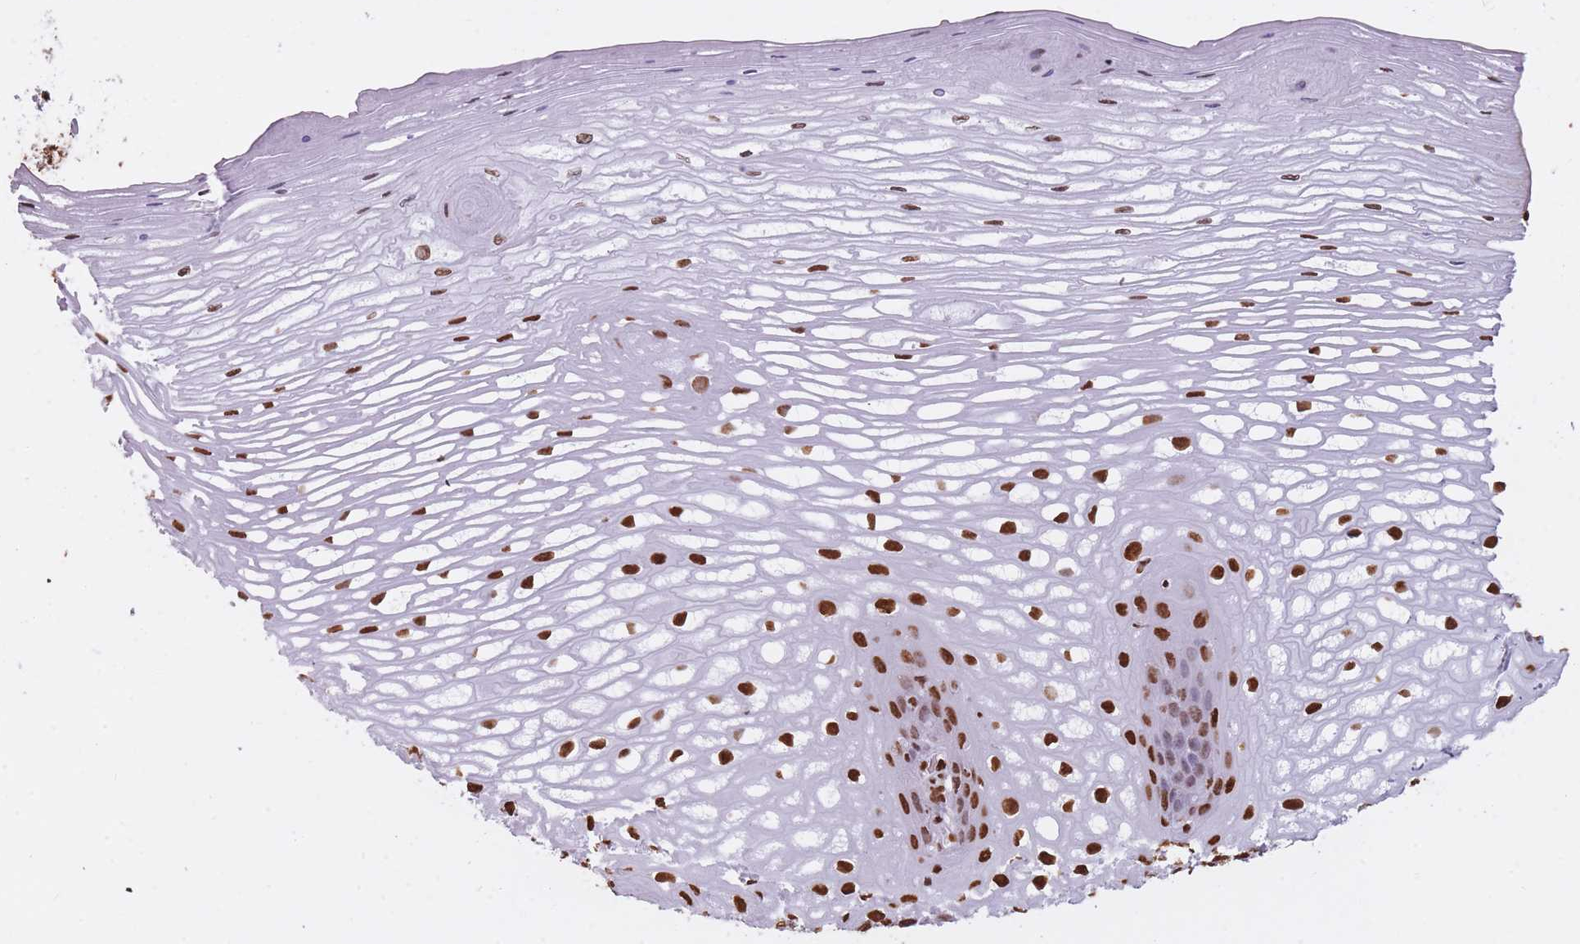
{"staining": {"intensity": "strong", "quantity": ">75%", "location": "nuclear"}, "tissue": "esophagus", "cell_type": "Squamous epithelial cells", "image_type": "normal", "snomed": [{"axis": "morphology", "description": "Normal tissue, NOS"}, {"axis": "topography", "description": "Esophagus"}], "caption": "This micrograph exhibits normal esophagus stained with immunohistochemistry to label a protein in brown. The nuclear of squamous epithelial cells show strong positivity for the protein. Nuclei are counter-stained blue.", "gene": "HNRNPUL1", "patient": {"sex": "male", "age": 69}}